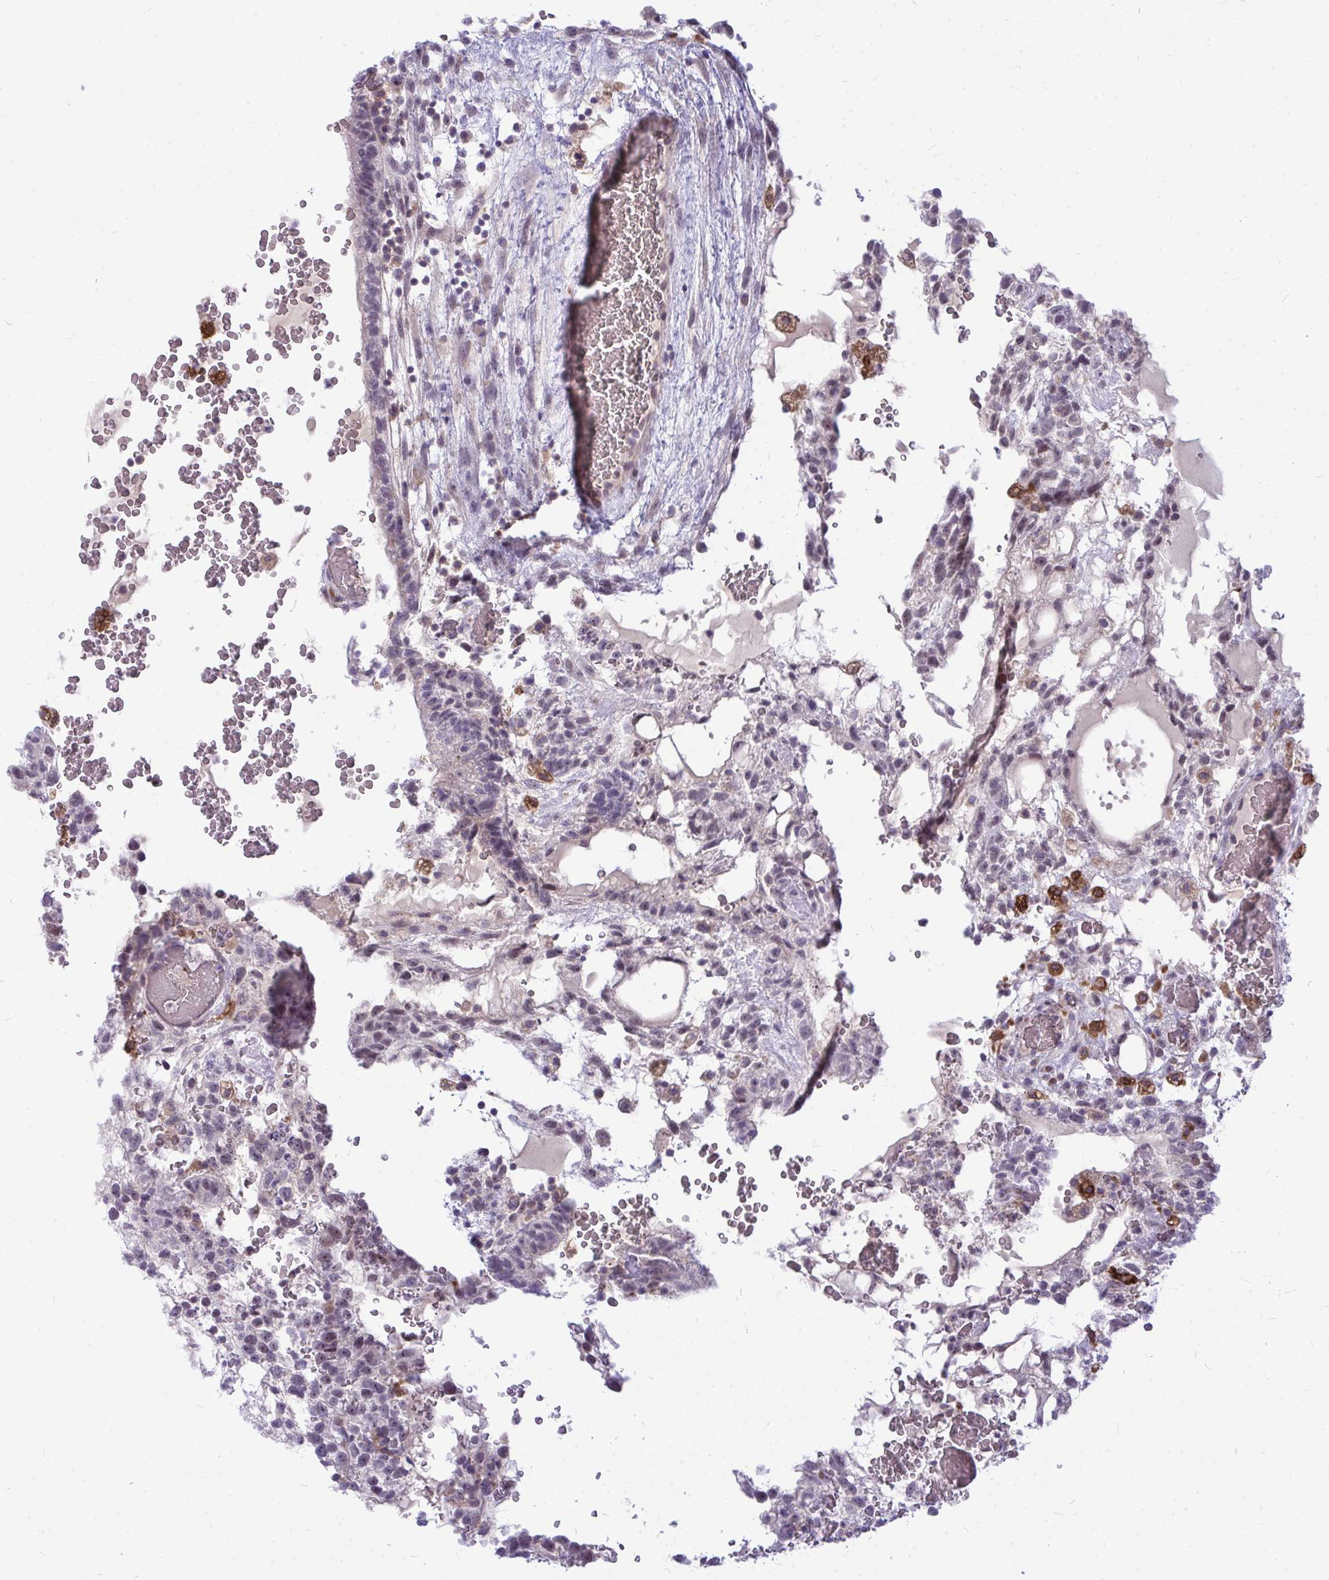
{"staining": {"intensity": "negative", "quantity": "none", "location": "none"}, "tissue": "testis cancer", "cell_type": "Tumor cells", "image_type": "cancer", "snomed": [{"axis": "morphology", "description": "Normal tissue, NOS"}, {"axis": "morphology", "description": "Carcinoma, Embryonal, NOS"}, {"axis": "topography", "description": "Testis"}], "caption": "There is no significant expression in tumor cells of testis cancer (embryonal carcinoma).", "gene": "ZSCAN25", "patient": {"sex": "male", "age": 32}}